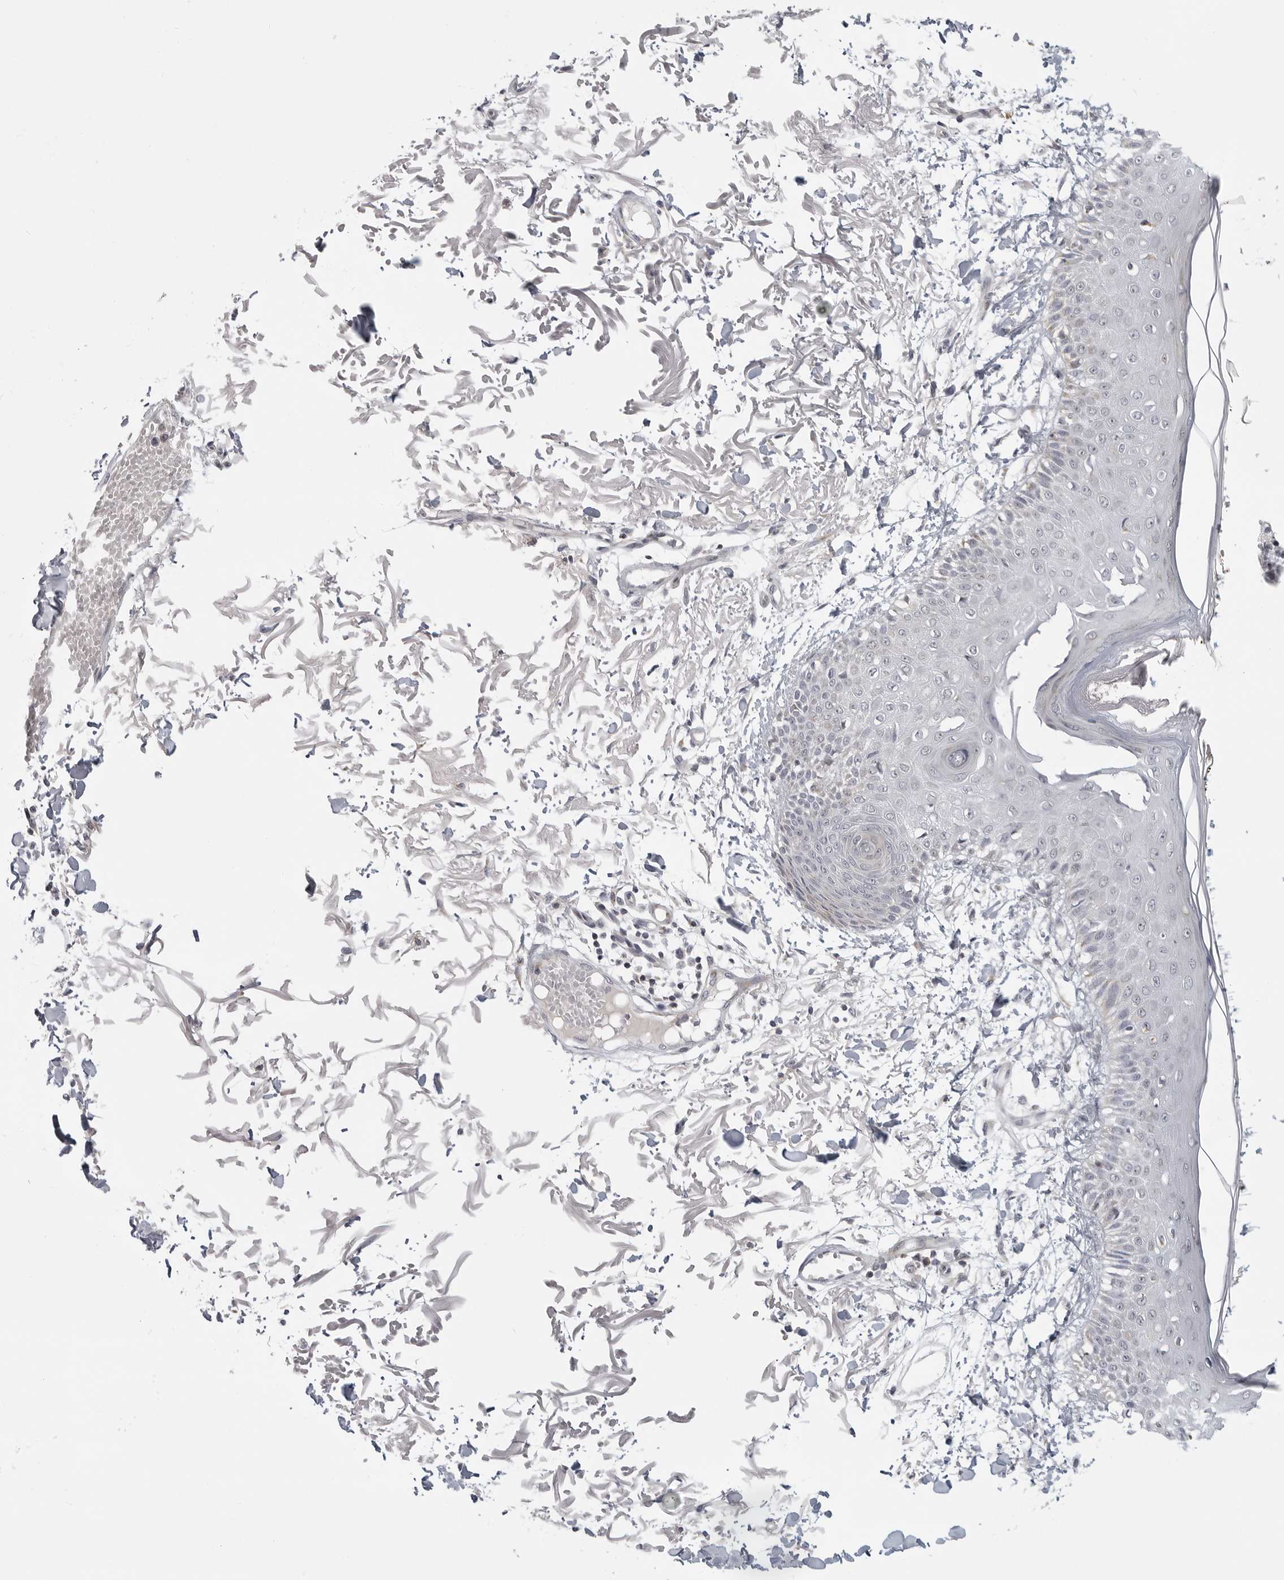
{"staining": {"intensity": "negative", "quantity": "none", "location": "none"}, "tissue": "skin", "cell_type": "Fibroblasts", "image_type": "normal", "snomed": [{"axis": "morphology", "description": "Normal tissue, NOS"}, {"axis": "morphology", "description": "Squamous cell carcinoma, NOS"}, {"axis": "topography", "description": "Skin"}, {"axis": "topography", "description": "Peripheral nerve tissue"}], "caption": "Protein analysis of normal skin reveals no significant staining in fibroblasts.", "gene": "MAP7D1", "patient": {"sex": "male", "age": 83}}